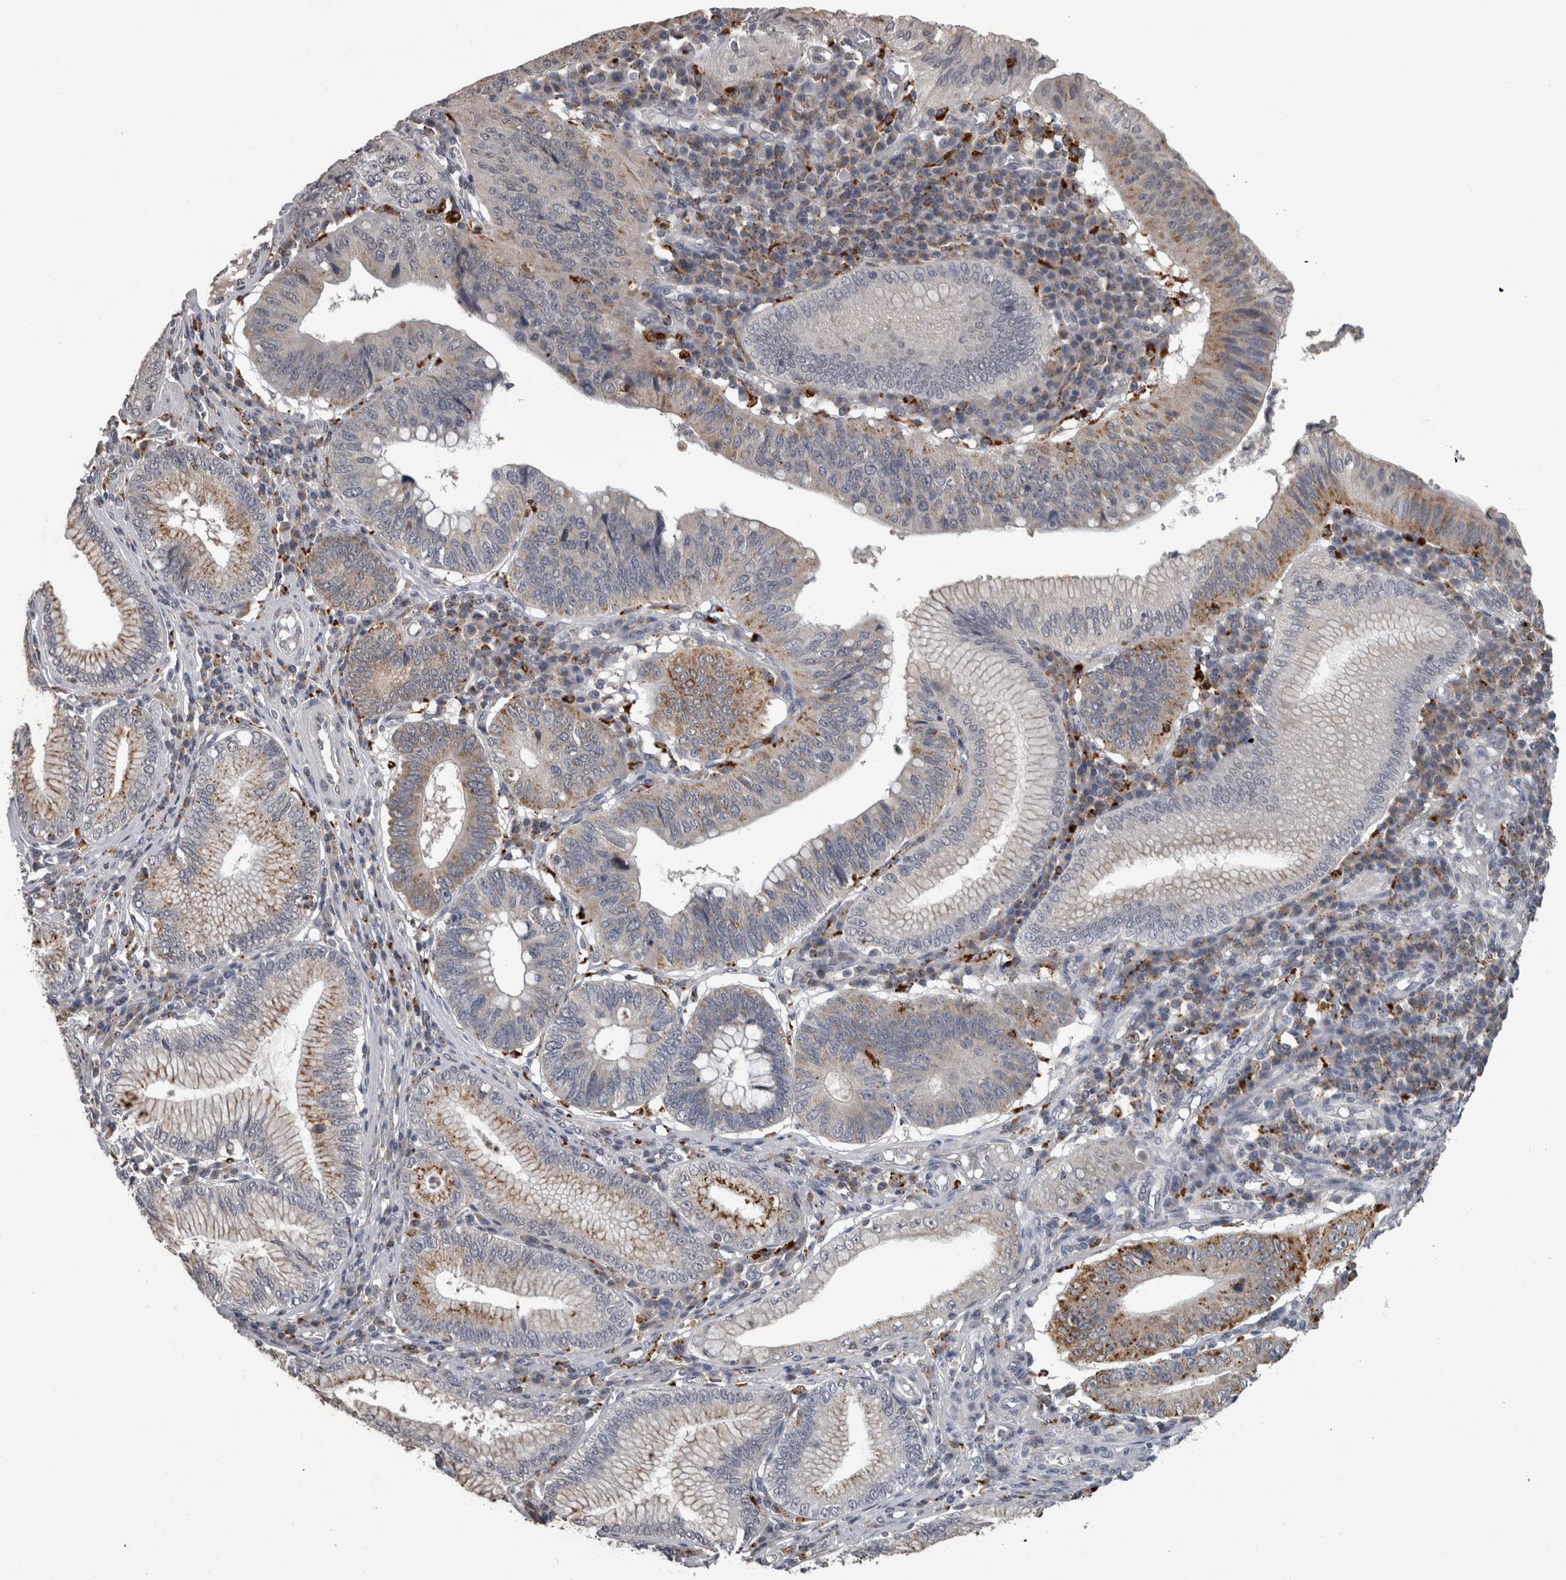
{"staining": {"intensity": "moderate", "quantity": "25%-75%", "location": "cytoplasmic/membranous"}, "tissue": "stomach cancer", "cell_type": "Tumor cells", "image_type": "cancer", "snomed": [{"axis": "morphology", "description": "Adenocarcinoma, NOS"}, {"axis": "topography", "description": "Stomach"}], "caption": "An immunohistochemistry micrograph of neoplastic tissue is shown. Protein staining in brown shows moderate cytoplasmic/membranous positivity in adenocarcinoma (stomach) within tumor cells. (brown staining indicates protein expression, while blue staining denotes nuclei).", "gene": "NAAA", "patient": {"sex": "male", "age": 59}}